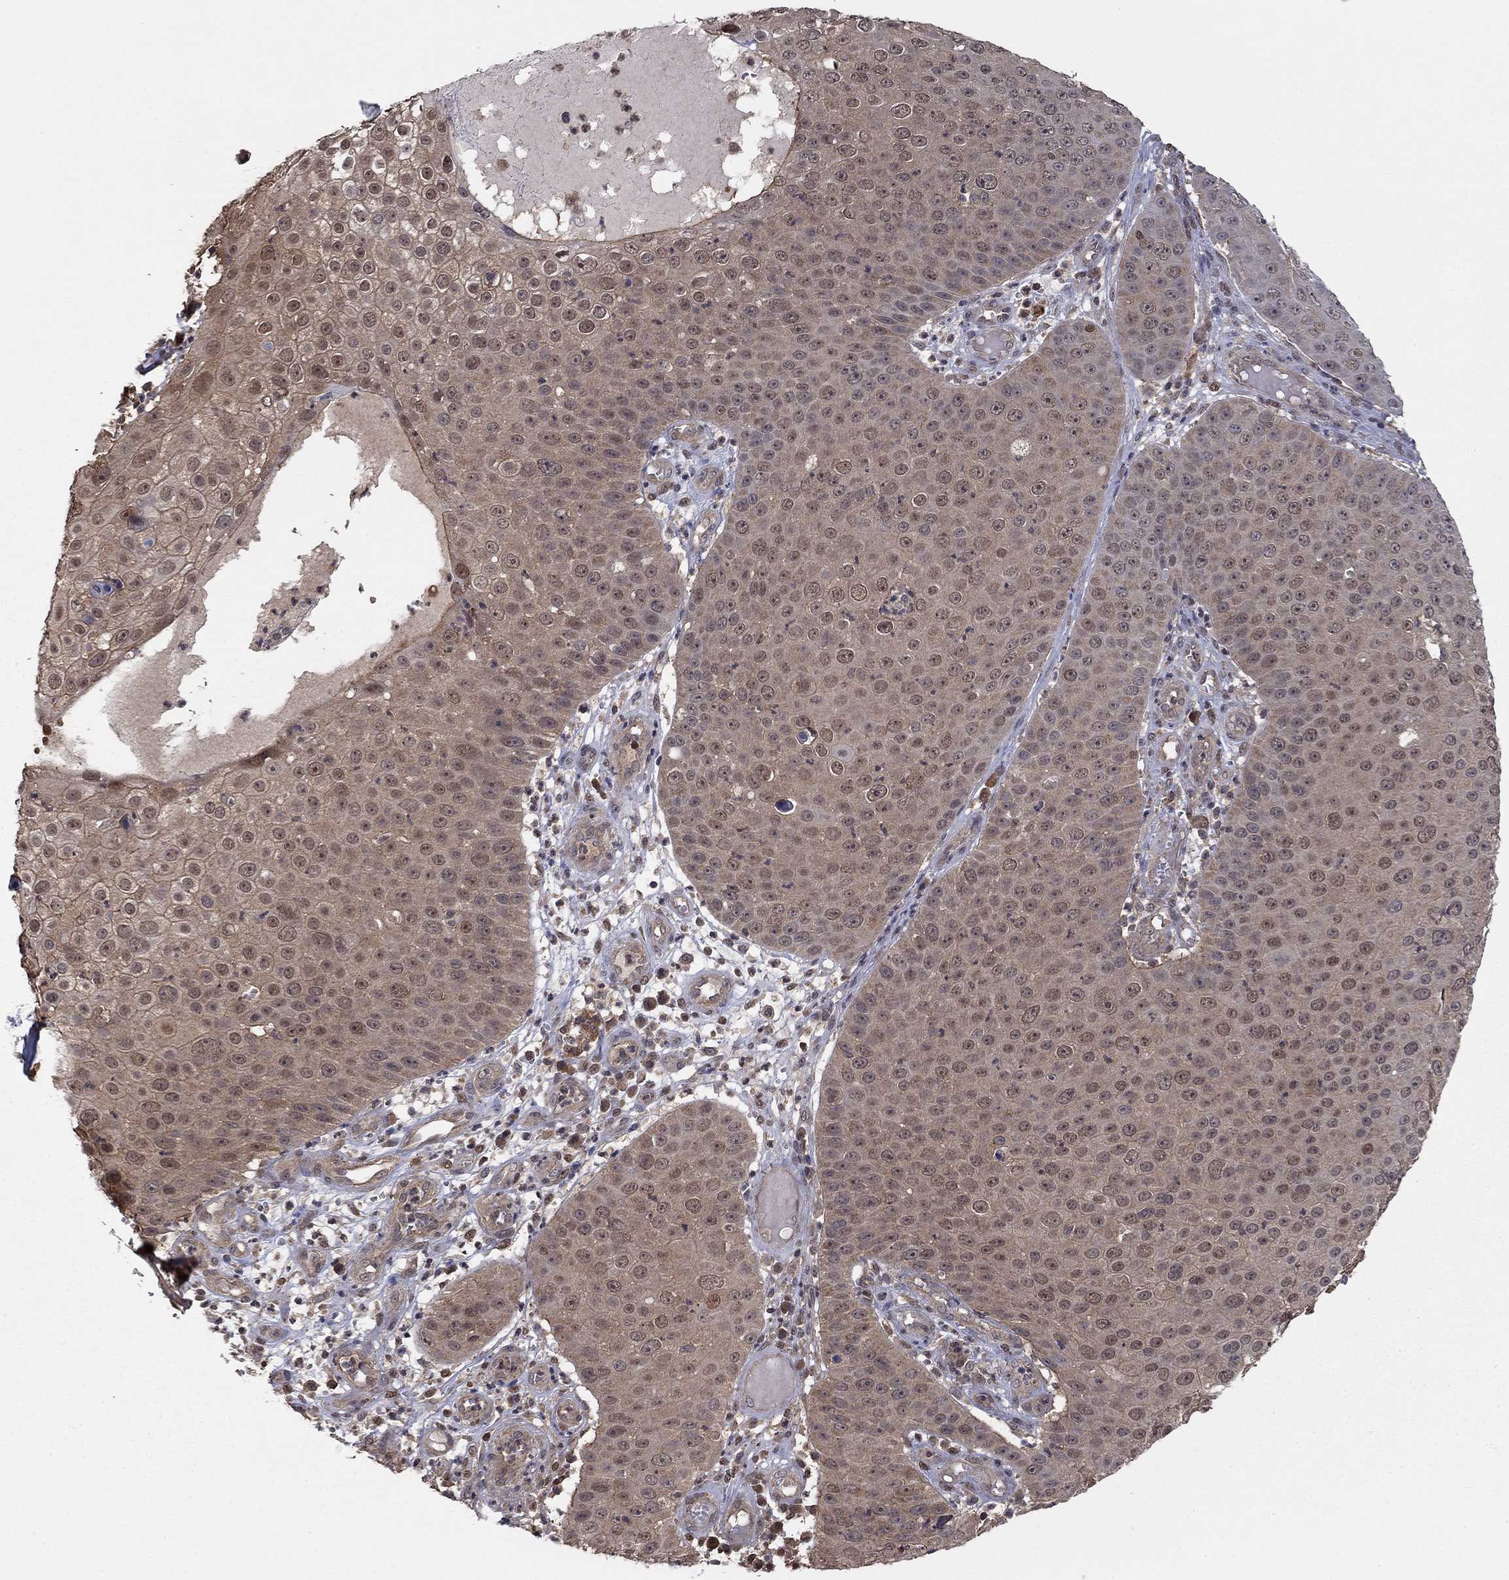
{"staining": {"intensity": "weak", "quantity": ">75%", "location": "cytoplasmic/membranous,nuclear"}, "tissue": "skin cancer", "cell_type": "Tumor cells", "image_type": "cancer", "snomed": [{"axis": "morphology", "description": "Squamous cell carcinoma, NOS"}, {"axis": "topography", "description": "Skin"}], "caption": "Skin cancer (squamous cell carcinoma) was stained to show a protein in brown. There is low levels of weak cytoplasmic/membranous and nuclear positivity in about >75% of tumor cells.", "gene": "RNF114", "patient": {"sex": "male", "age": 71}}